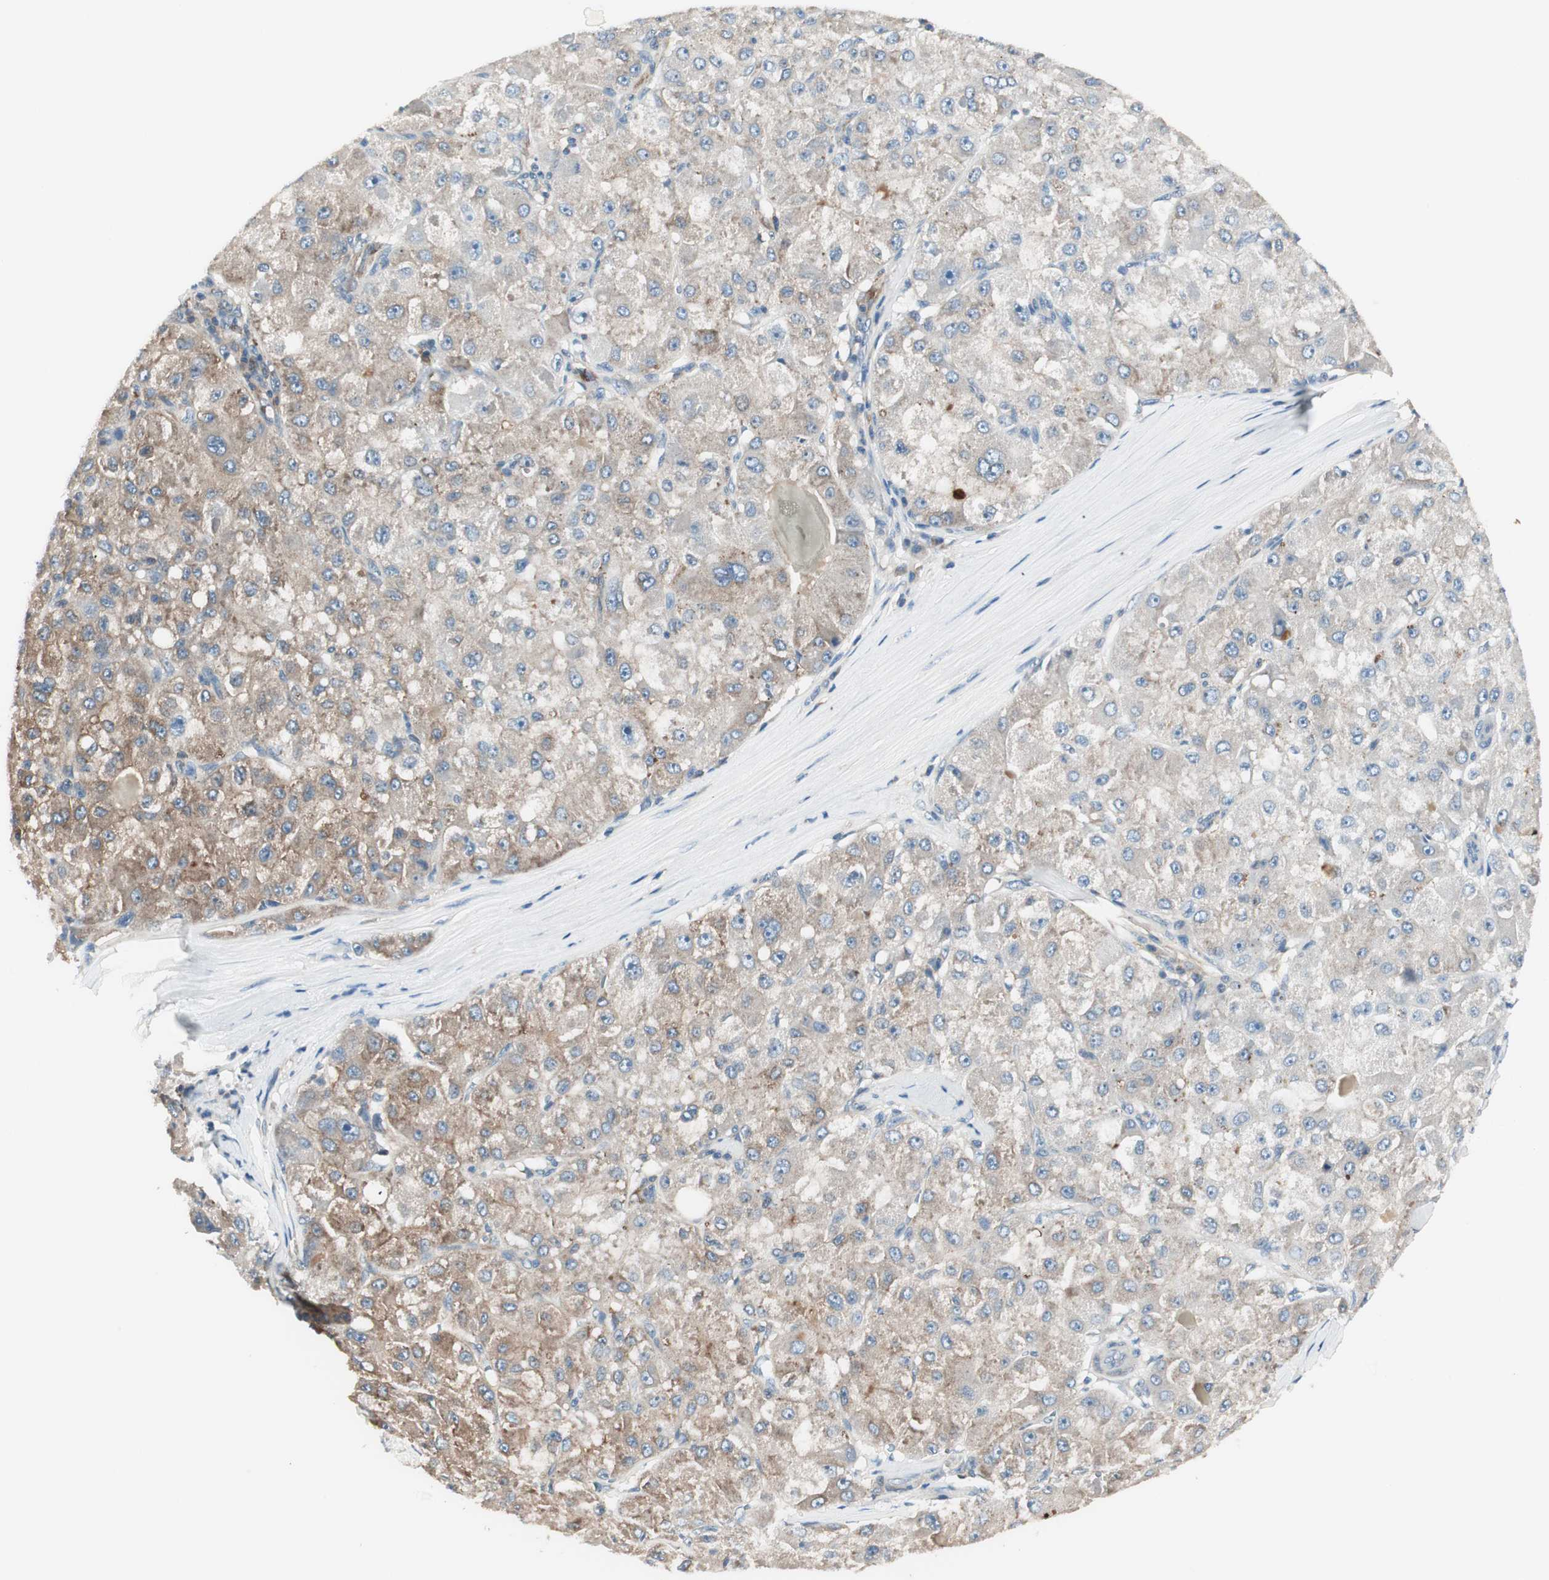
{"staining": {"intensity": "weak", "quantity": "25%-75%", "location": "cytoplasmic/membranous"}, "tissue": "liver cancer", "cell_type": "Tumor cells", "image_type": "cancer", "snomed": [{"axis": "morphology", "description": "Carcinoma, Hepatocellular, NOS"}, {"axis": "topography", "description": "Liver"}], "caption": "DAB immunohistochemical staining of human liver cancer exhibits weak cytoplasmic/membranous protein staining in about 25%-75% of tumor cells.", "gene": "RAD54B", "patient": {"sex": "male", "age": 80}}